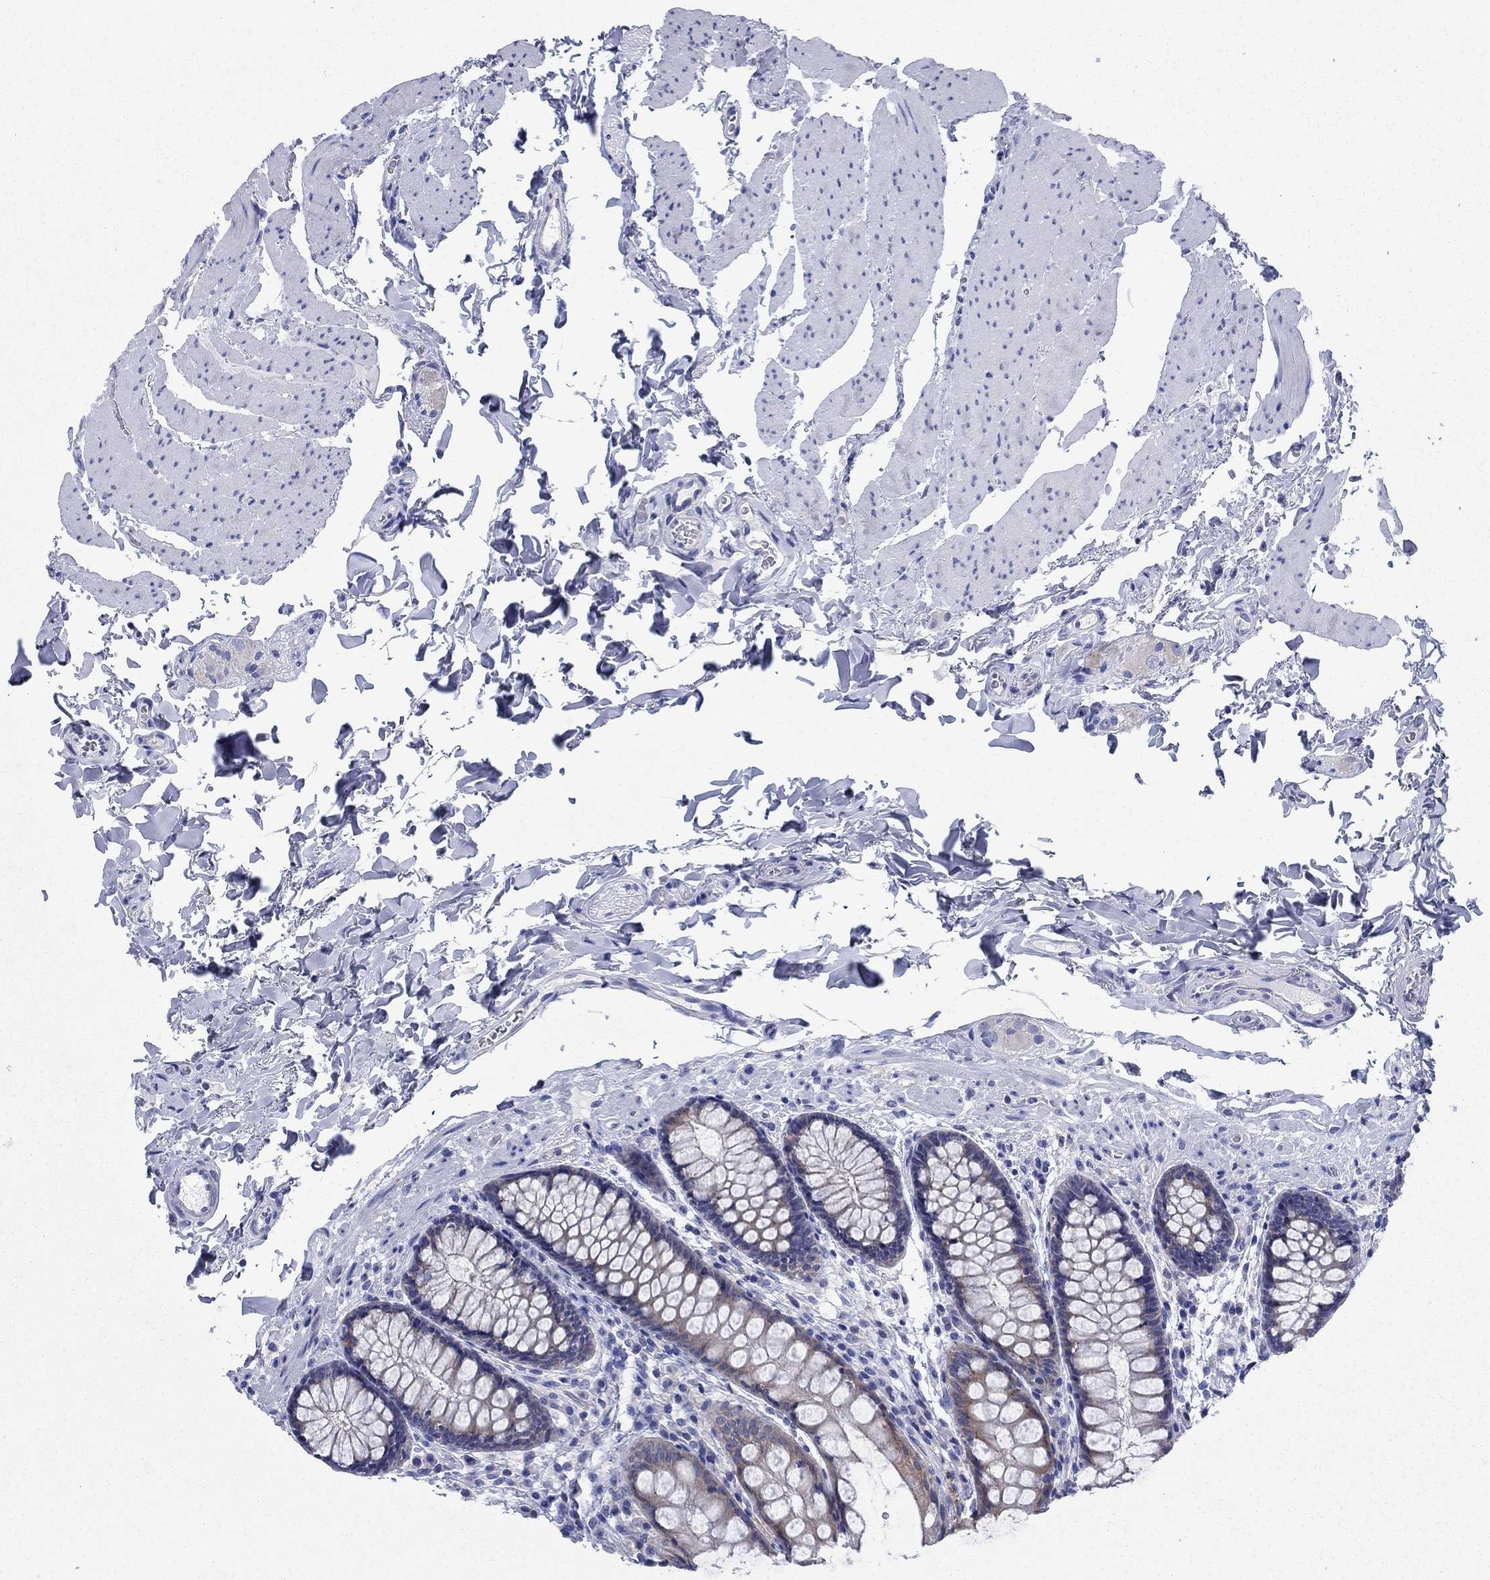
{"staining": {"intensity": "negative", "quantity": "none", "location": "none"}, "tissue": "colon", "cell_type": "Endothelial cells", "image_type": "normal", "snomed": [{"axis": "morphology", "description": "Normal tissue, NOS"}, {"axis": "topography", "description": "Colon"}], "caption": "This is a photomicrograph of IHC staining of normal colon, which shows no positivity in endothelial cells. The staining was performed using DAB to visualize the protein expression in brown, while the nuclei were stained in blue with hematoxylin (Magnification: 20x).", "gene": "SULT2B1", "patient": {"sex": "female", "age": 86}}